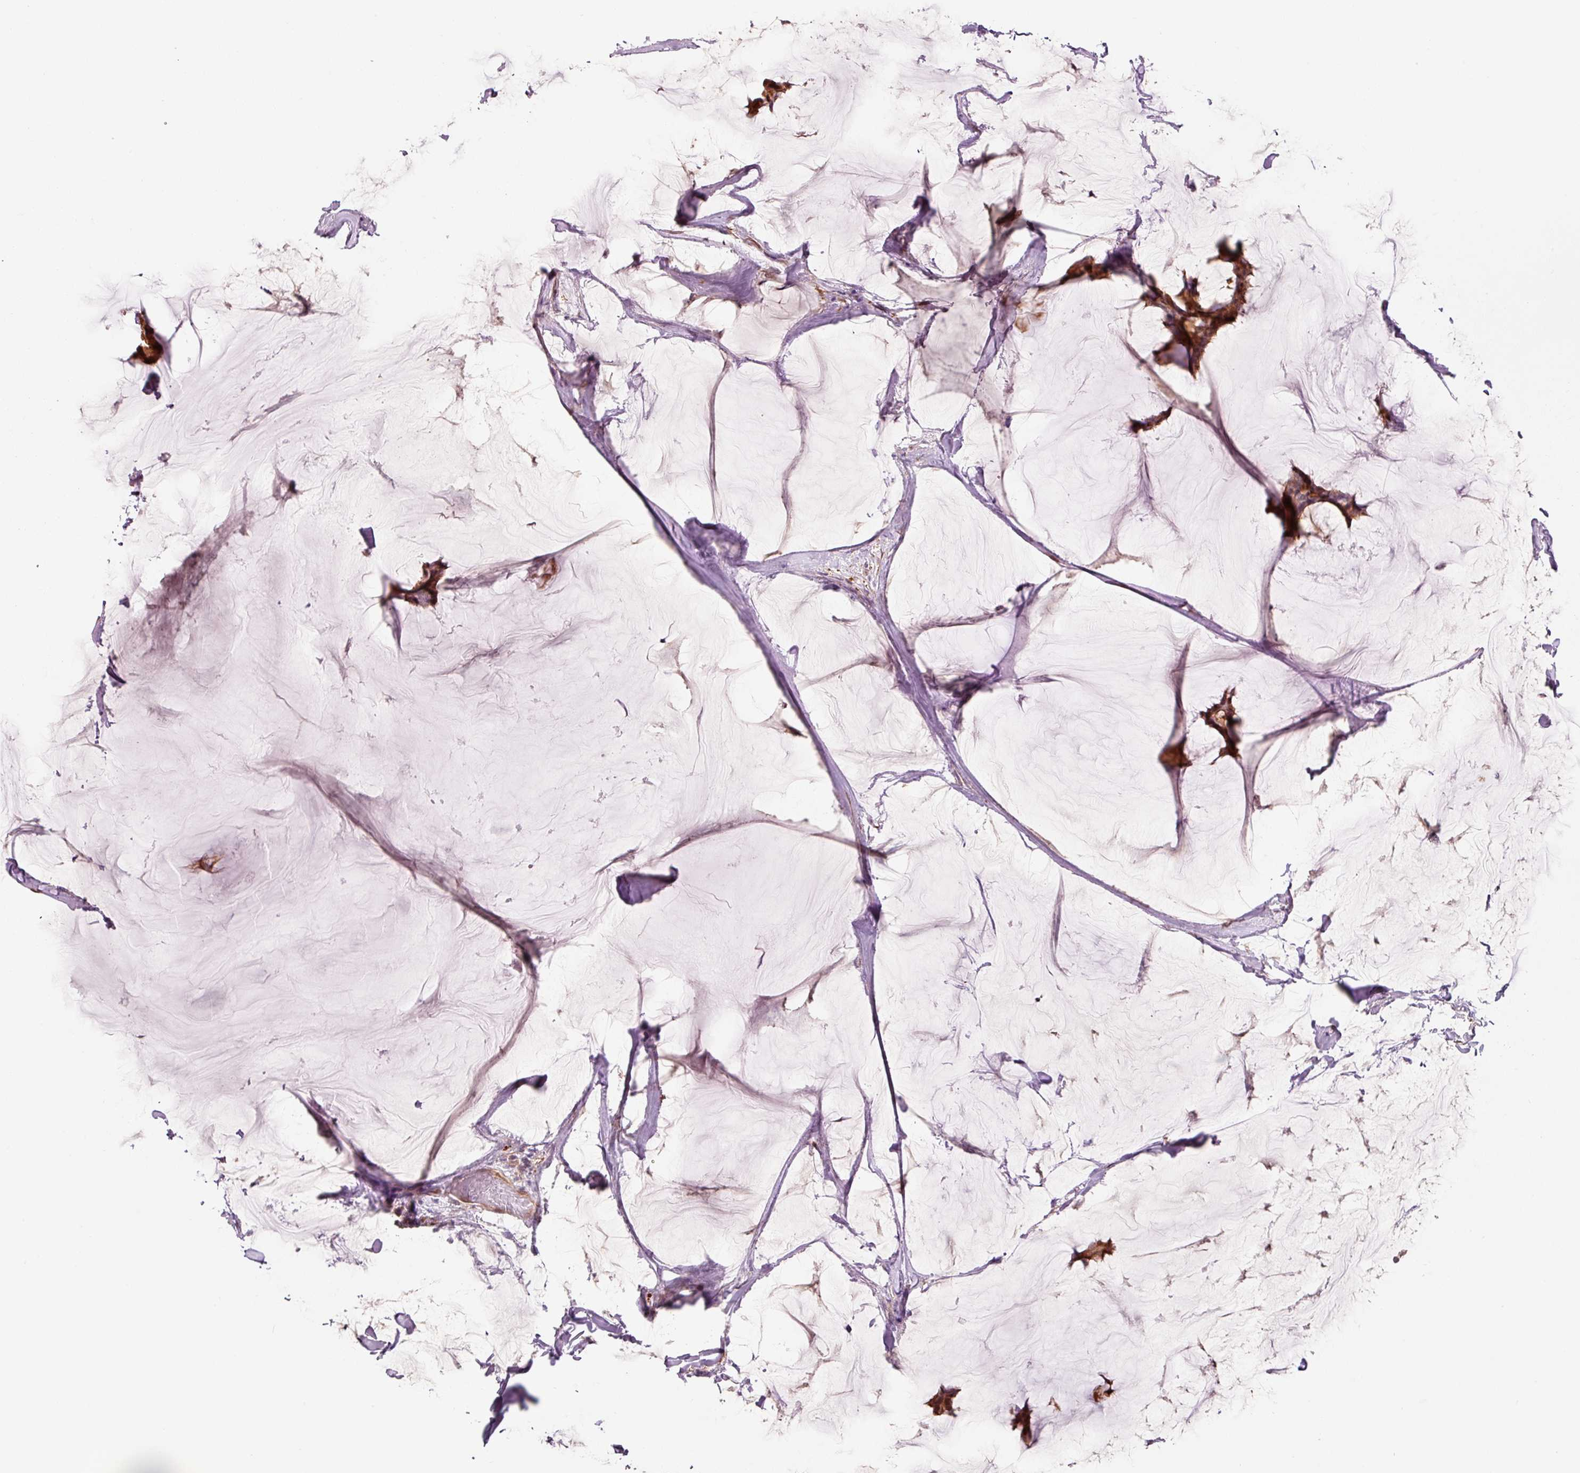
{"staining": {"intensity": "moderate", "quantity": ">75%", "location": "cytoplasmic/membranous,nuclear"}, "tissue": "breast cancer", "cell_type": "Tumor cells", "image_type": "cancer", "snomed": [{"axis": "morphology", "description": "Duct carcinoma"}, {"axis": "topography", "description": "Breast"}], "caption": "The image exhibits immunohistochemical staining of breast cancer (infiltrating ductal carcinoma). There is moderate cytoplasmic/membranous and nuclear positivity is appreciated in approximately >75% of tumor cells. (Brightfield microscopy of DAB IHC at high magnification).", "gene": "FBXL14", "patient": {"sex": "female", "age": 93}}